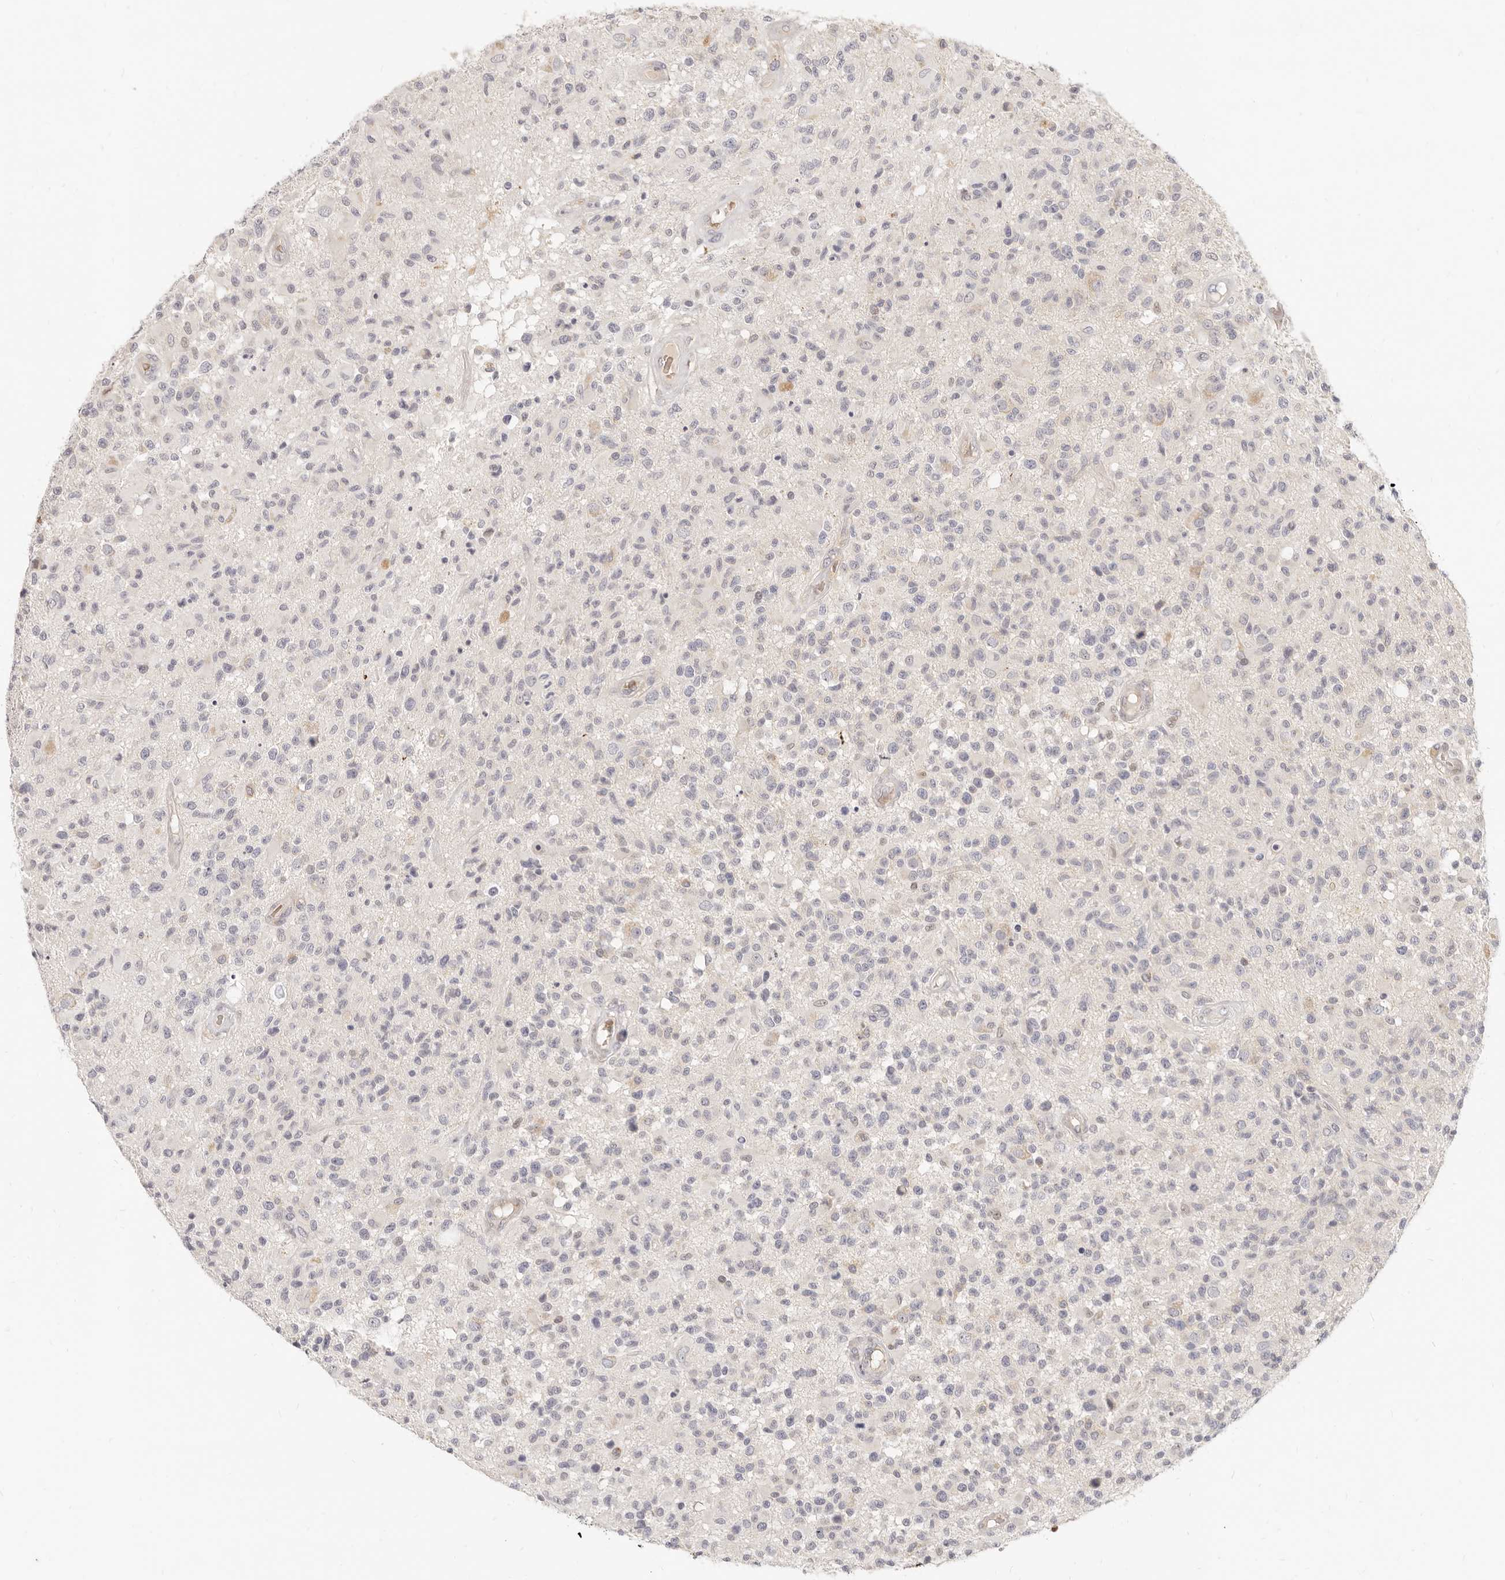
{"staining": {"intensity": "negative", "quantity": "none", "location": "none"}, "tissue": "glioma", "cell_type": "Tumor cells", "image_type": "cancer", "snomed": [{"axis": "morphology", "description": "Glioma, malignant, High grade"}, {"axis": "morphology", "description": "Glioblastoma, NOS"}, {"axis": "topography", "description": "Brain"}], "caption": "The photomicrograph demonstrates no significant expression in tumor cells of glioma. Nuclei are stained in blue.", "gene": "LTB4R2", "patient": {"sex": "male", "age": 60}}